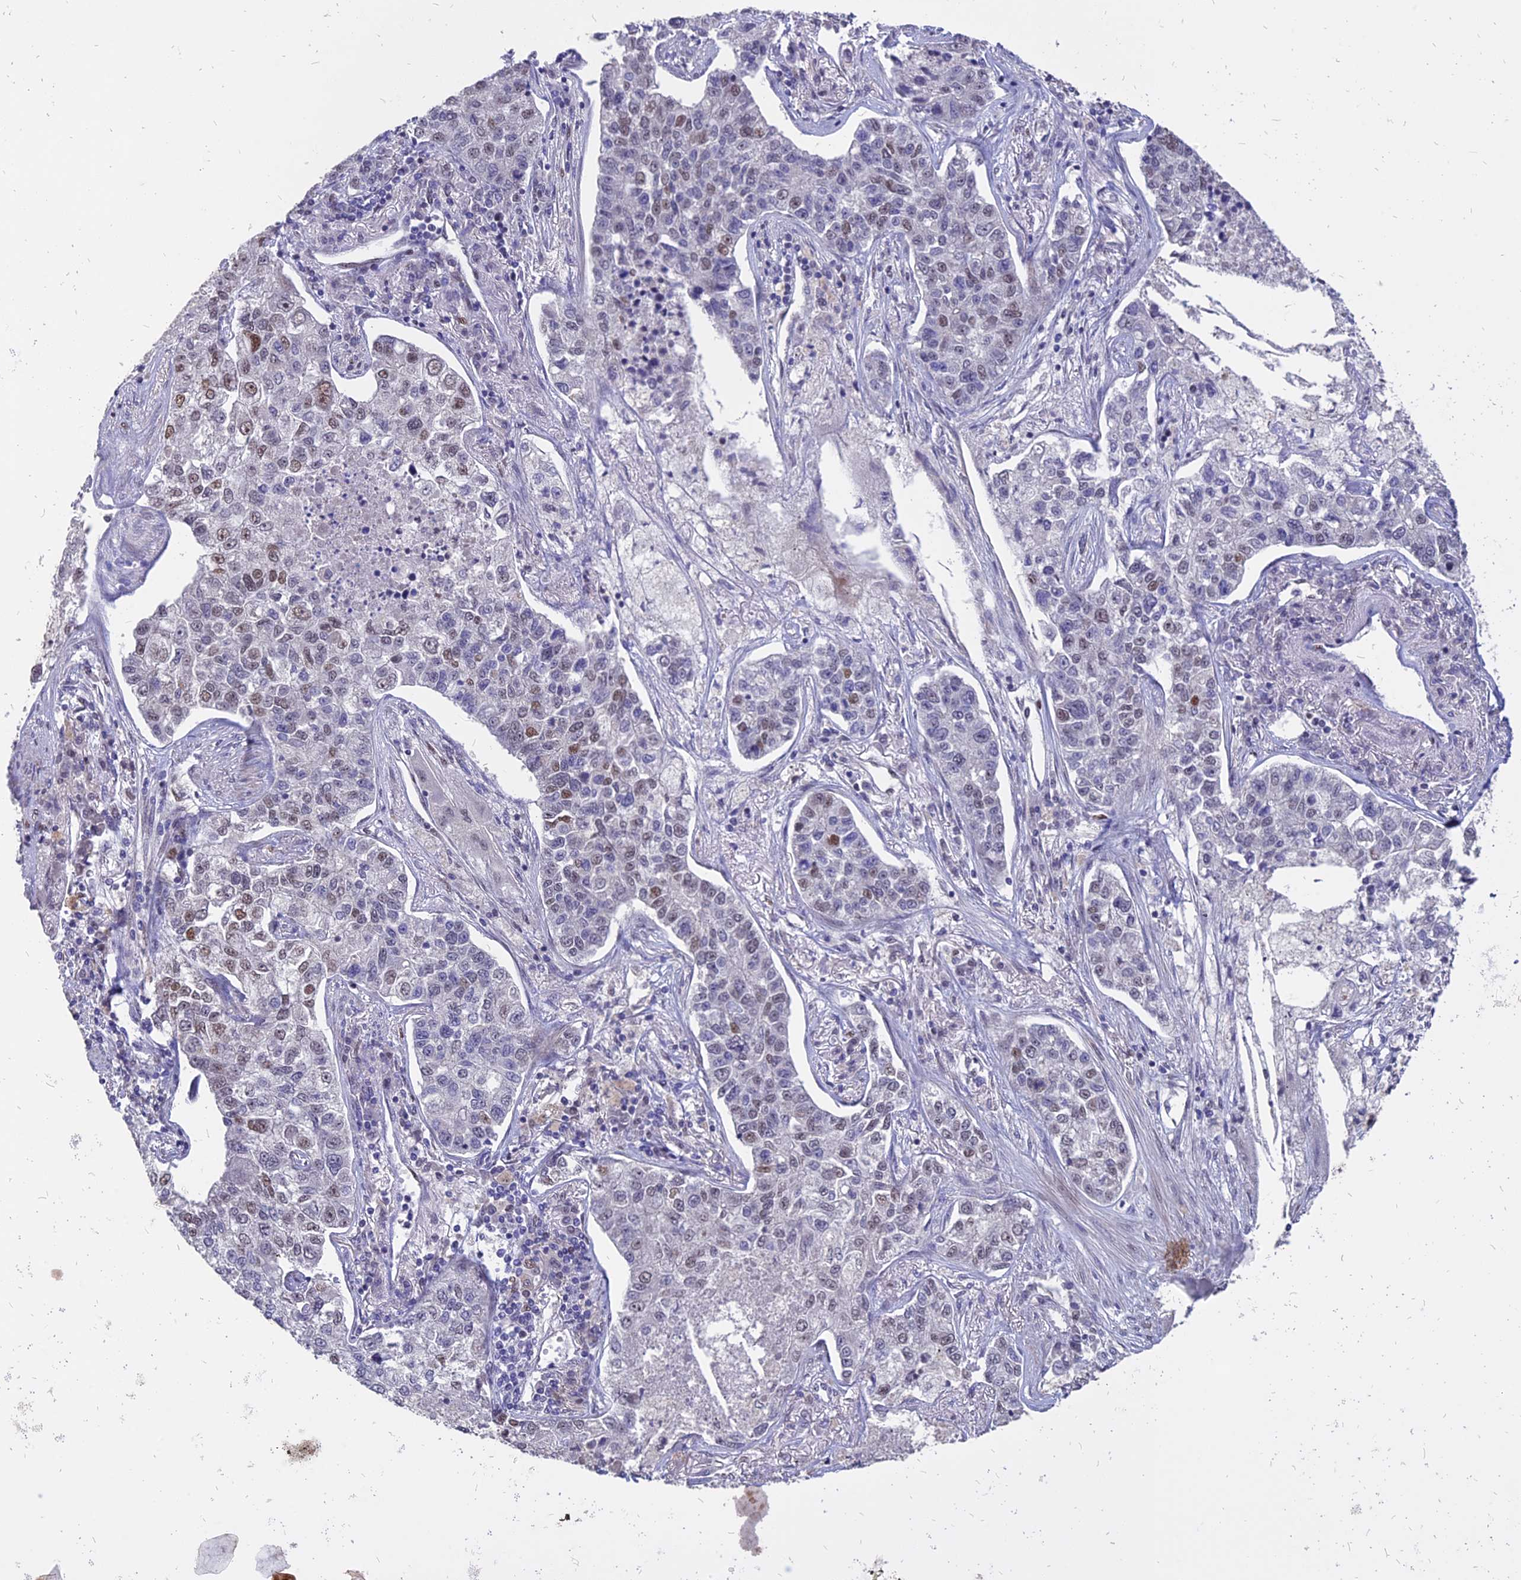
{"staining": {"intensity": "moderate", "quantity": "<25%", "location": "nuclear"}, "tissue": "lung cancer", "cell_type": "Tumor cells", "image_type": "cancer", "snomed": [{"axis": "morphology", "description": "Adenocarcinoma, NOS"}, {"axis": "topography", "description": "Lung"}], "caption": "Adenocarcinoma (lung) was stained to show a protein in brown. There is low levels of moderate nuclear positivity in about <25% of tumor cells.", "gene": "TMEM263", "patient": {"sex": "male", "age": 49}}